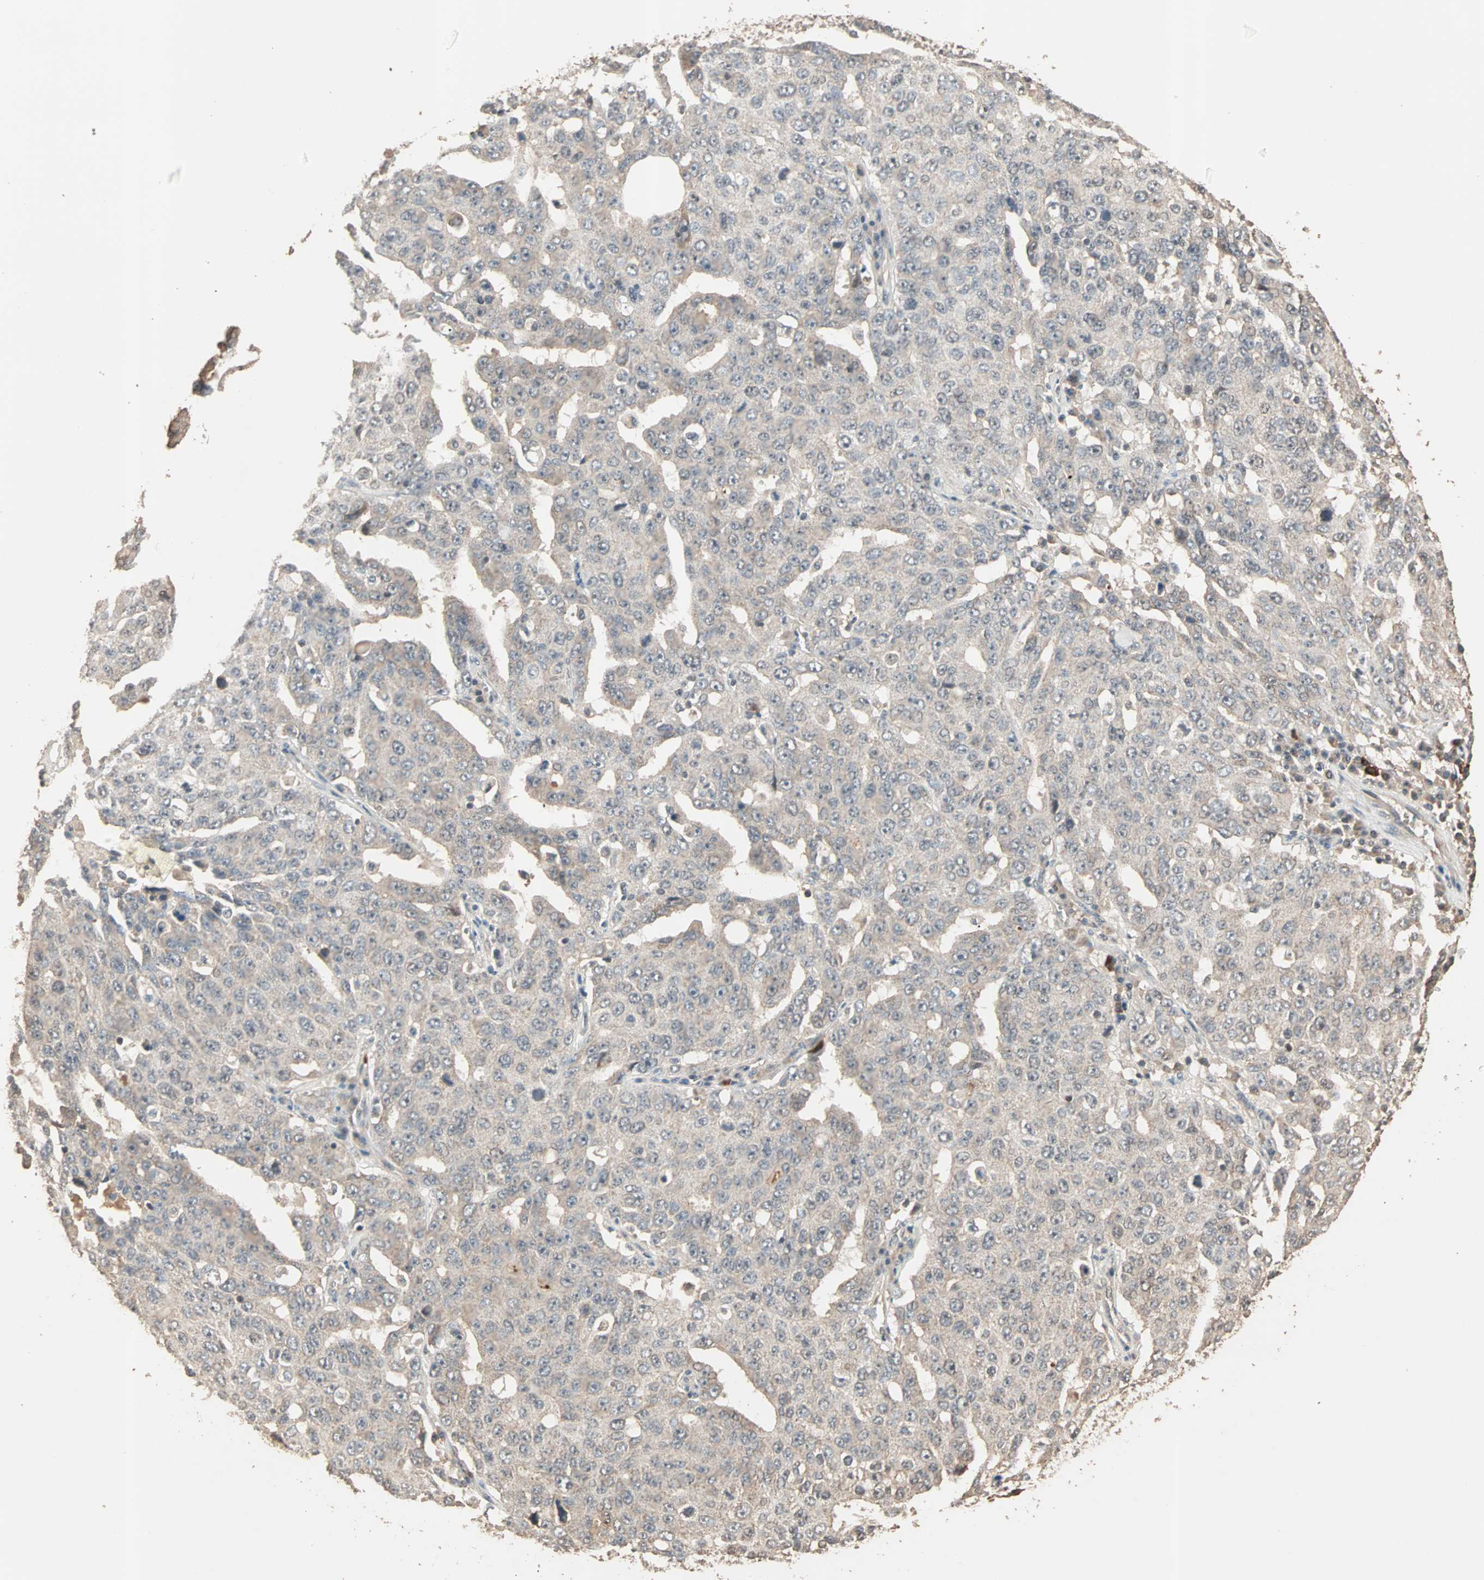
{"staining": {"intensity": "weak", "quantity": ">75%", "location": "cytoplasmic/membranous"}, "tissue": "ovarian cancer", "cell_type": "Tumor cells", "image_type": "cancer", "snomed": [{"axis": "morphology", "description": "Carcinoma, endometroid"}, {"axis": "topography", "description": "Ovary"}], "caption": "Protein staining reveals weak cytoplasmic/membranous expression in approximately >75% of tumor cells in ovarian cancer (endometroid carcinoma).", "gene": "ZBTB33", "patient": {"sex": "female", "age": 62}}